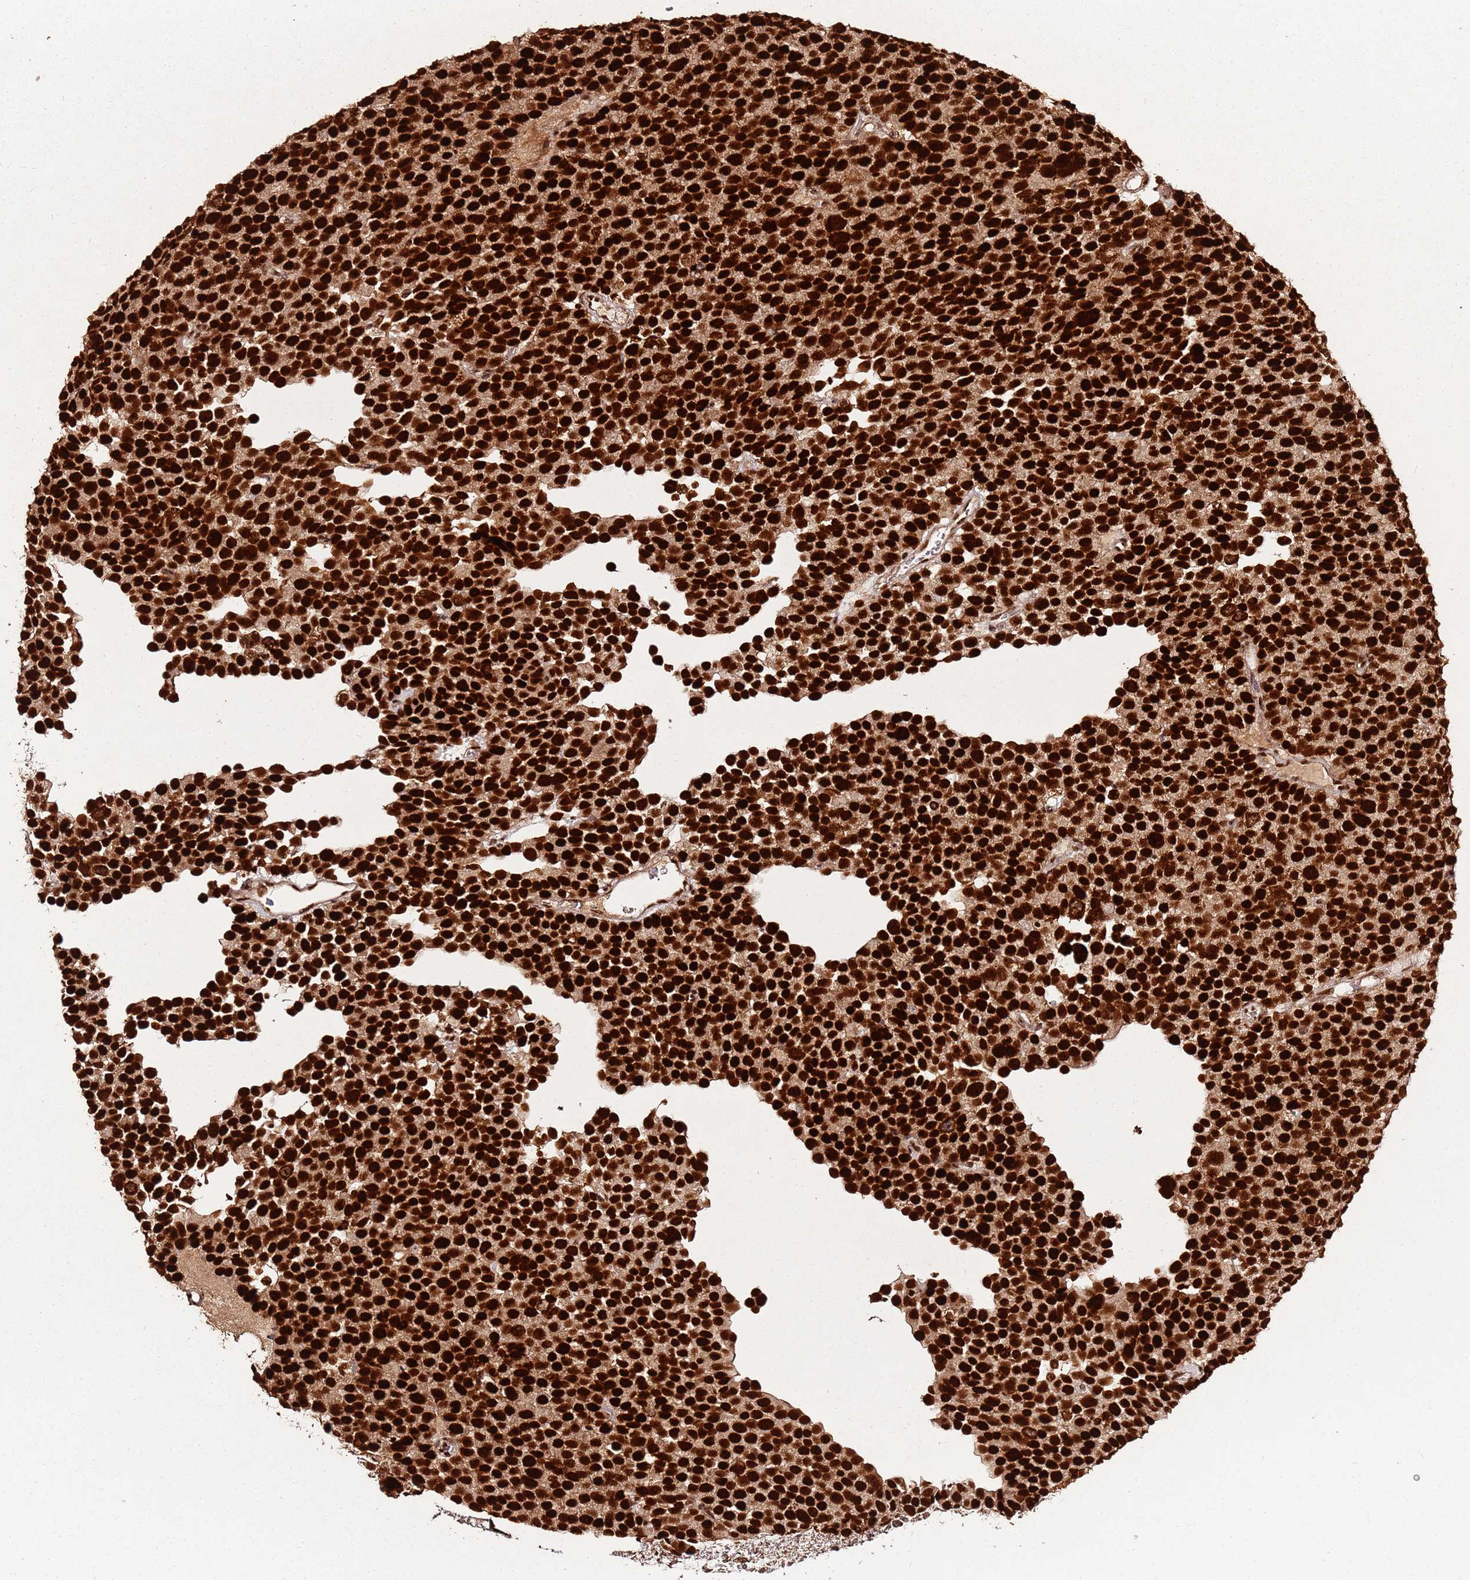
{"staining": {"intensity": "strong", "quantity": ">75%", "location": "nuclear"}, "tissue": "testis cancer", "cell_type": "Tumor cells", "image_type": "cancer", "snomed": [{"axis": "morphology", "description": "Seminoma, NOS"}, {"axis": "topography", "description": "Testis"}], "caption": "Protein positivity by immunohistochemistry (IHC) demonstrates strong nuclear staining in approximately >75% of tumor cells in seminoma (testis).", "gene": "XRN2", "patient": {"sex": "male", "age": 71}}